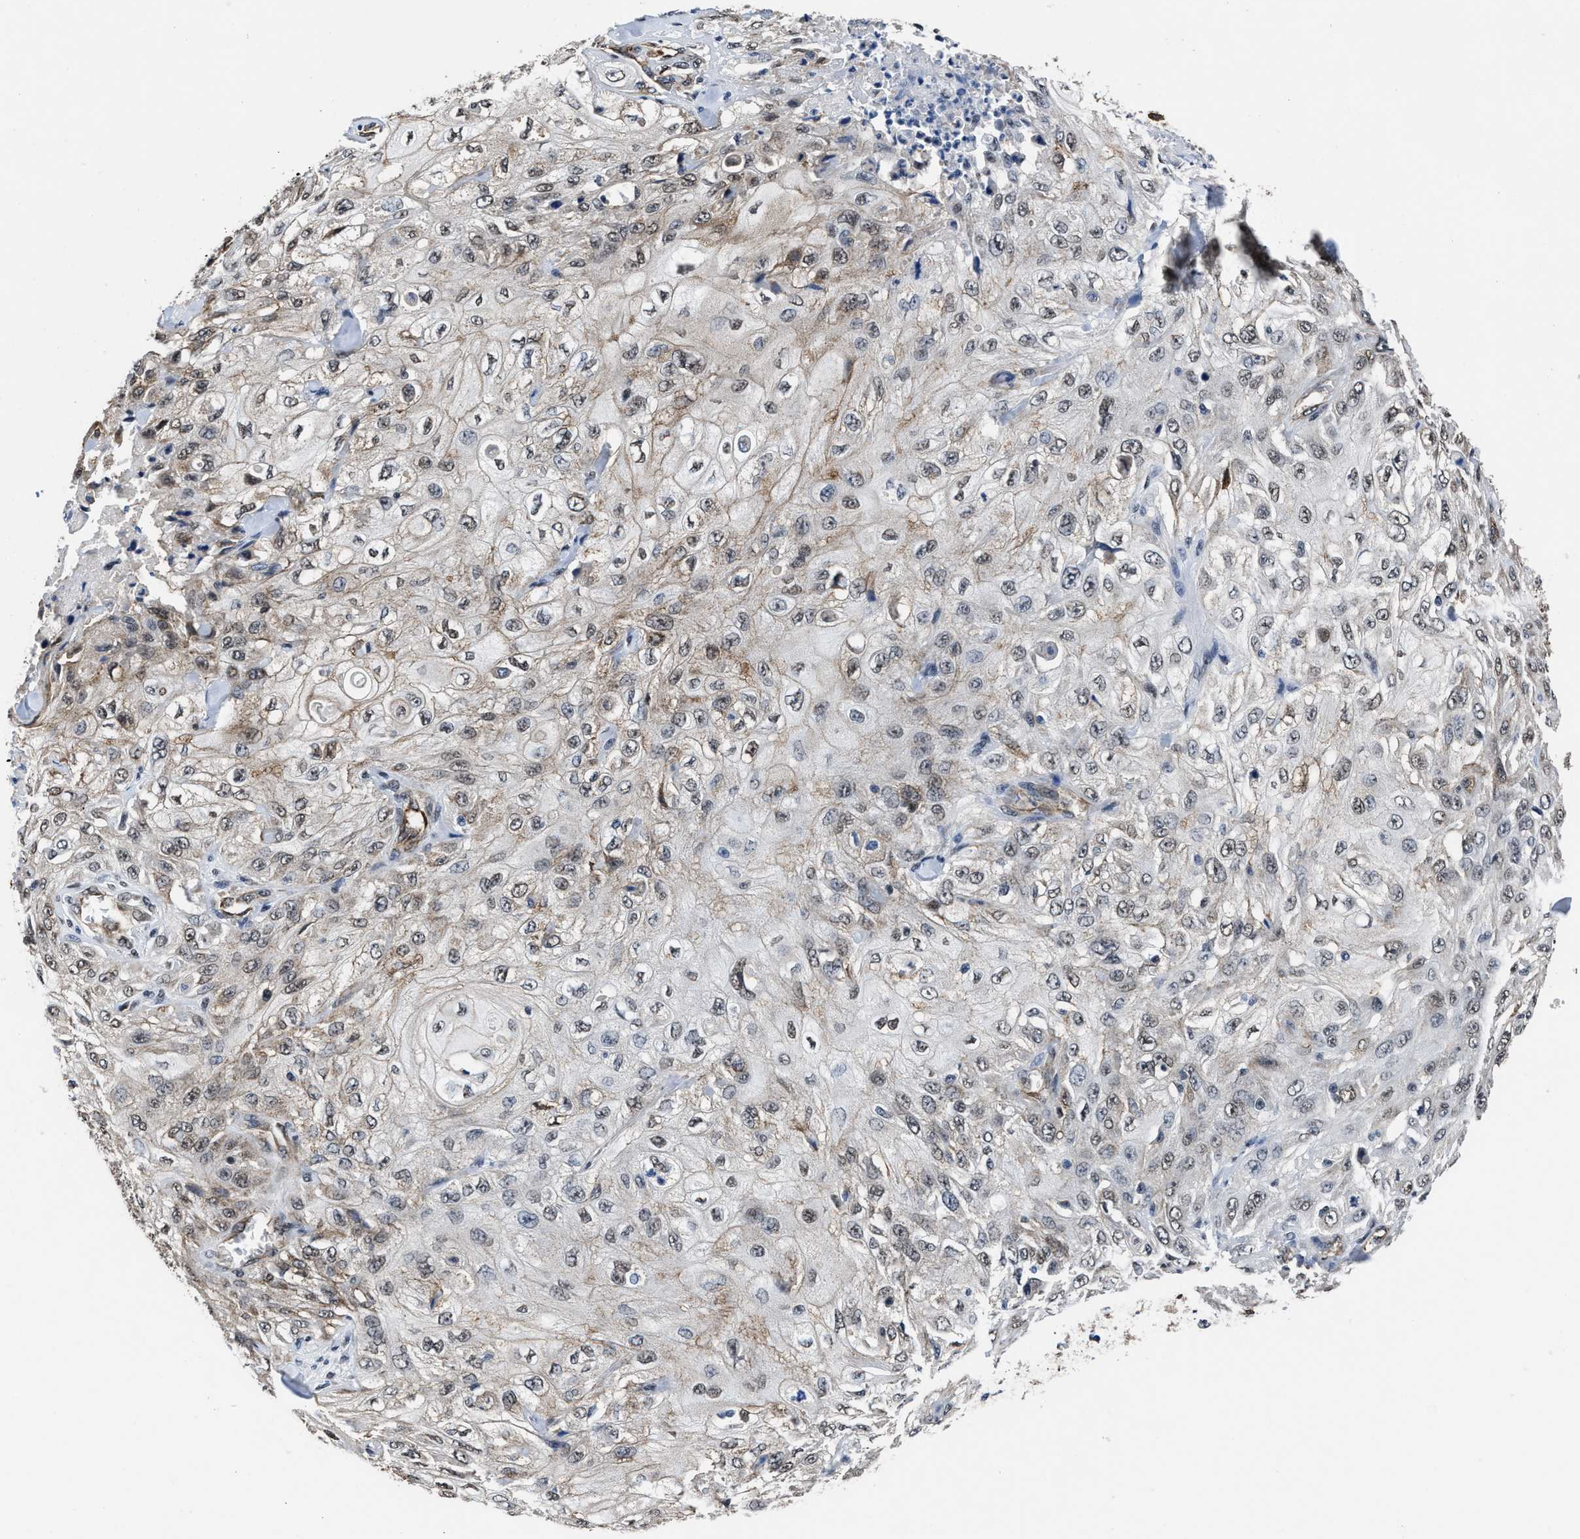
{"staining": {"intensity": "weak", "quantity": "<25%", "location": "cytoplasmic/membranous"}, "tissue": "skin cancer", "cell_type": "Tumor cells", "image_type": "cancer", "snomed": [{"axis": "morphology", "description": "Squamous cell carcinoma, NOS"}, {"axis": "morphology", "description": "Squamous cell carcinoma, metastatic, NOS"}, {"axis": "topography", "description": "Skin"}, {"axis": "topography", "description": "Lymph node"}], "caption": "IHC of human skin cancer (metastatic squamous cell carcinoma) shows no staining in tumor cells. (Brightfield microscopy of DAB immunohistochemistry (IHC) at high magnification).", "gene": "MARCKSL1", "patient": {"sex": "male", "age": 75}}